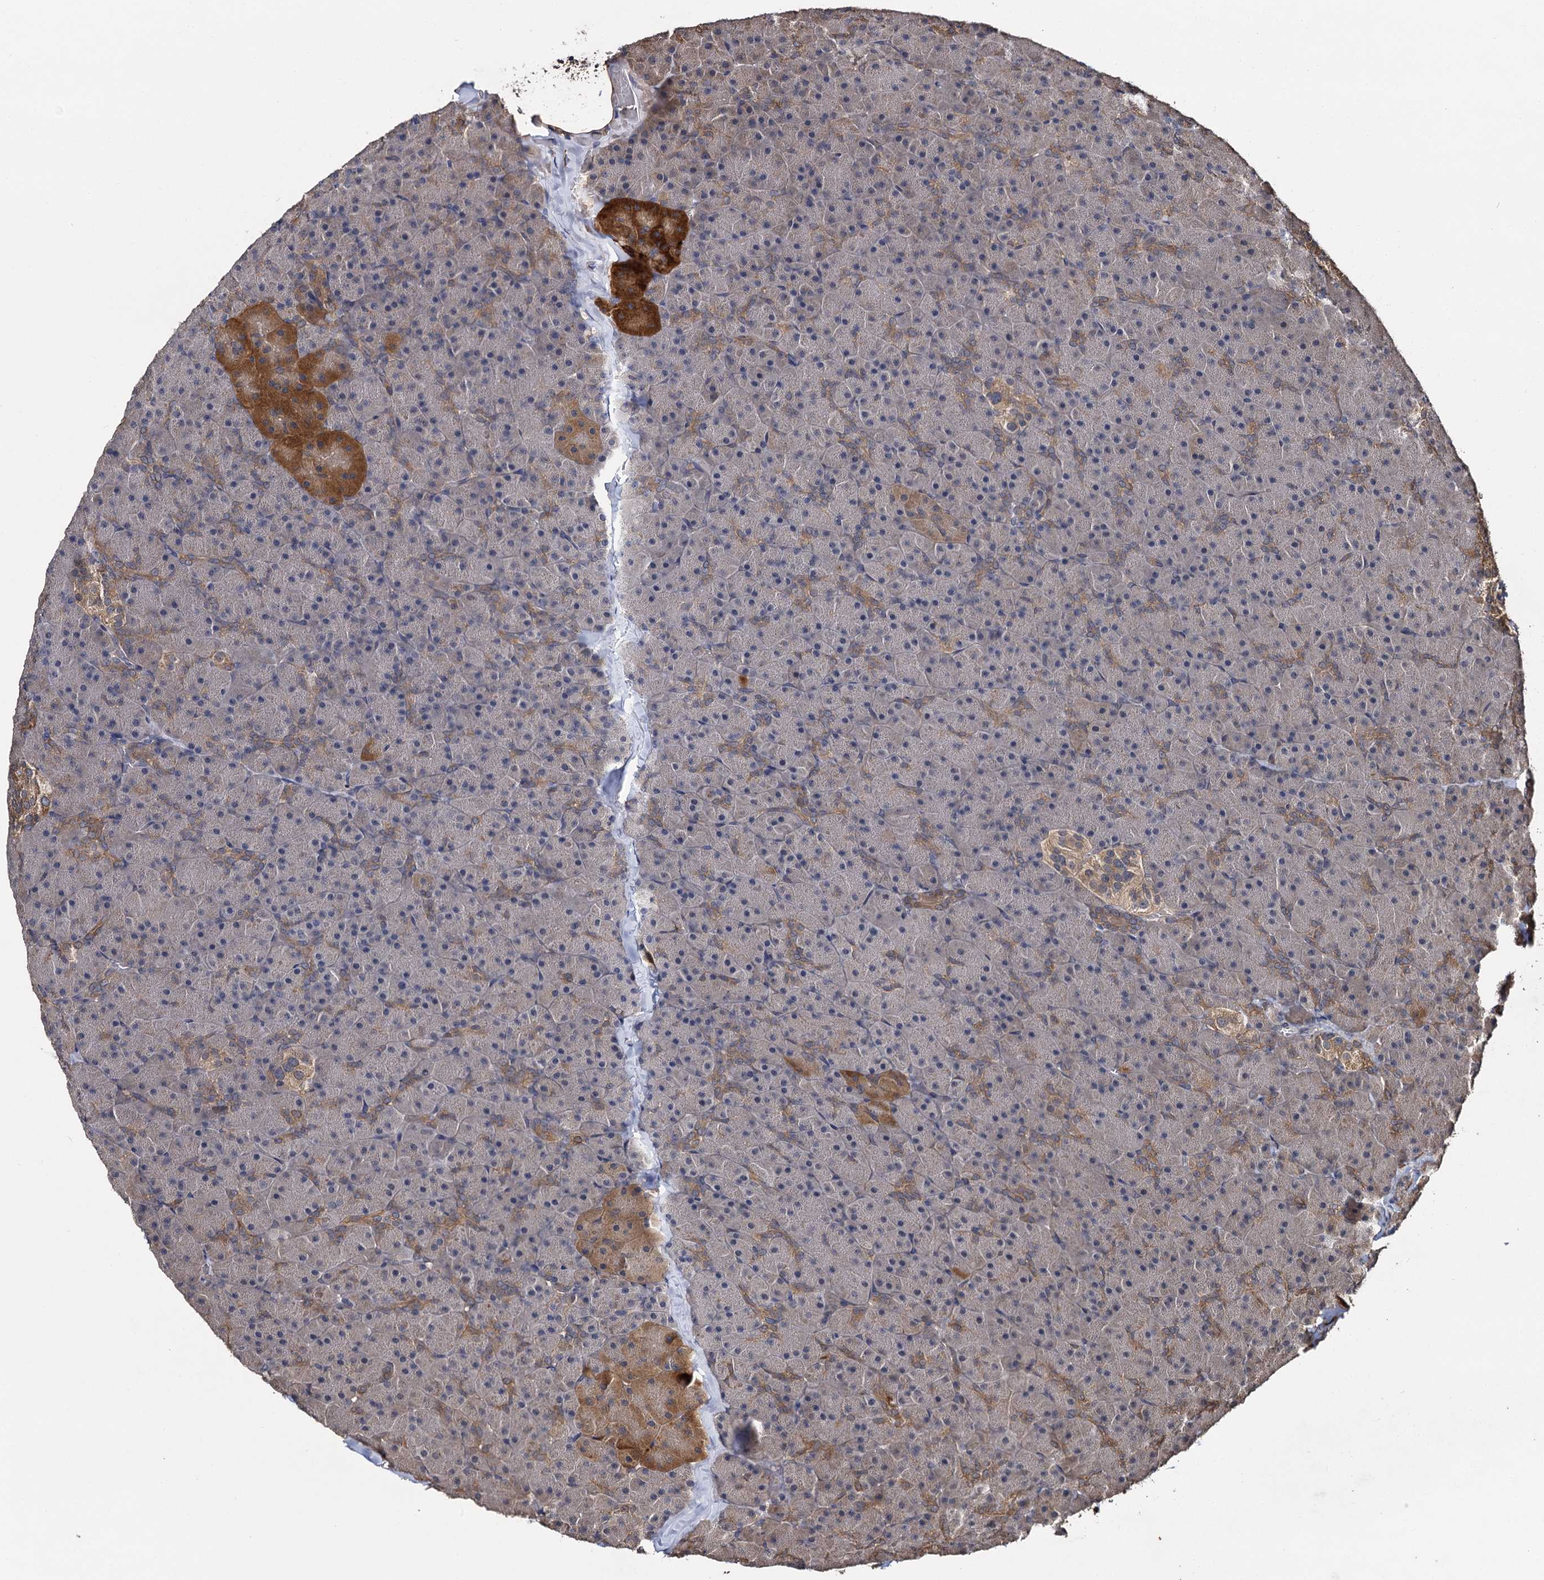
{"staining": {"intensity": "strong", "quantity": "<25%", "location": "cytoplasmic/membranous"}, "tissue": "pancreas", "cell_type": "Exocrine glandular cells", "image_type": "normal", "snomed": [{"axis": "morphology", "description": "Normal tissue, NOS"}, {"axis": "topography", "description": "Pancreas"}], "caption": "DAB (3,3'-diaminobenzidine) immunohistochemical staining of benign human pancreas demonstrates strong cytoplasmic/membranous protein staining in approximately <25% of exocrine glandular cells. (Stains: DAB (3,3'-diaminobenzidine) in brown, nuclei in blue, Microscopy: brightfield microscopy at high magnification).", "gene": "SLC46A3", "patient": {"sex": "male", "age": 36}}